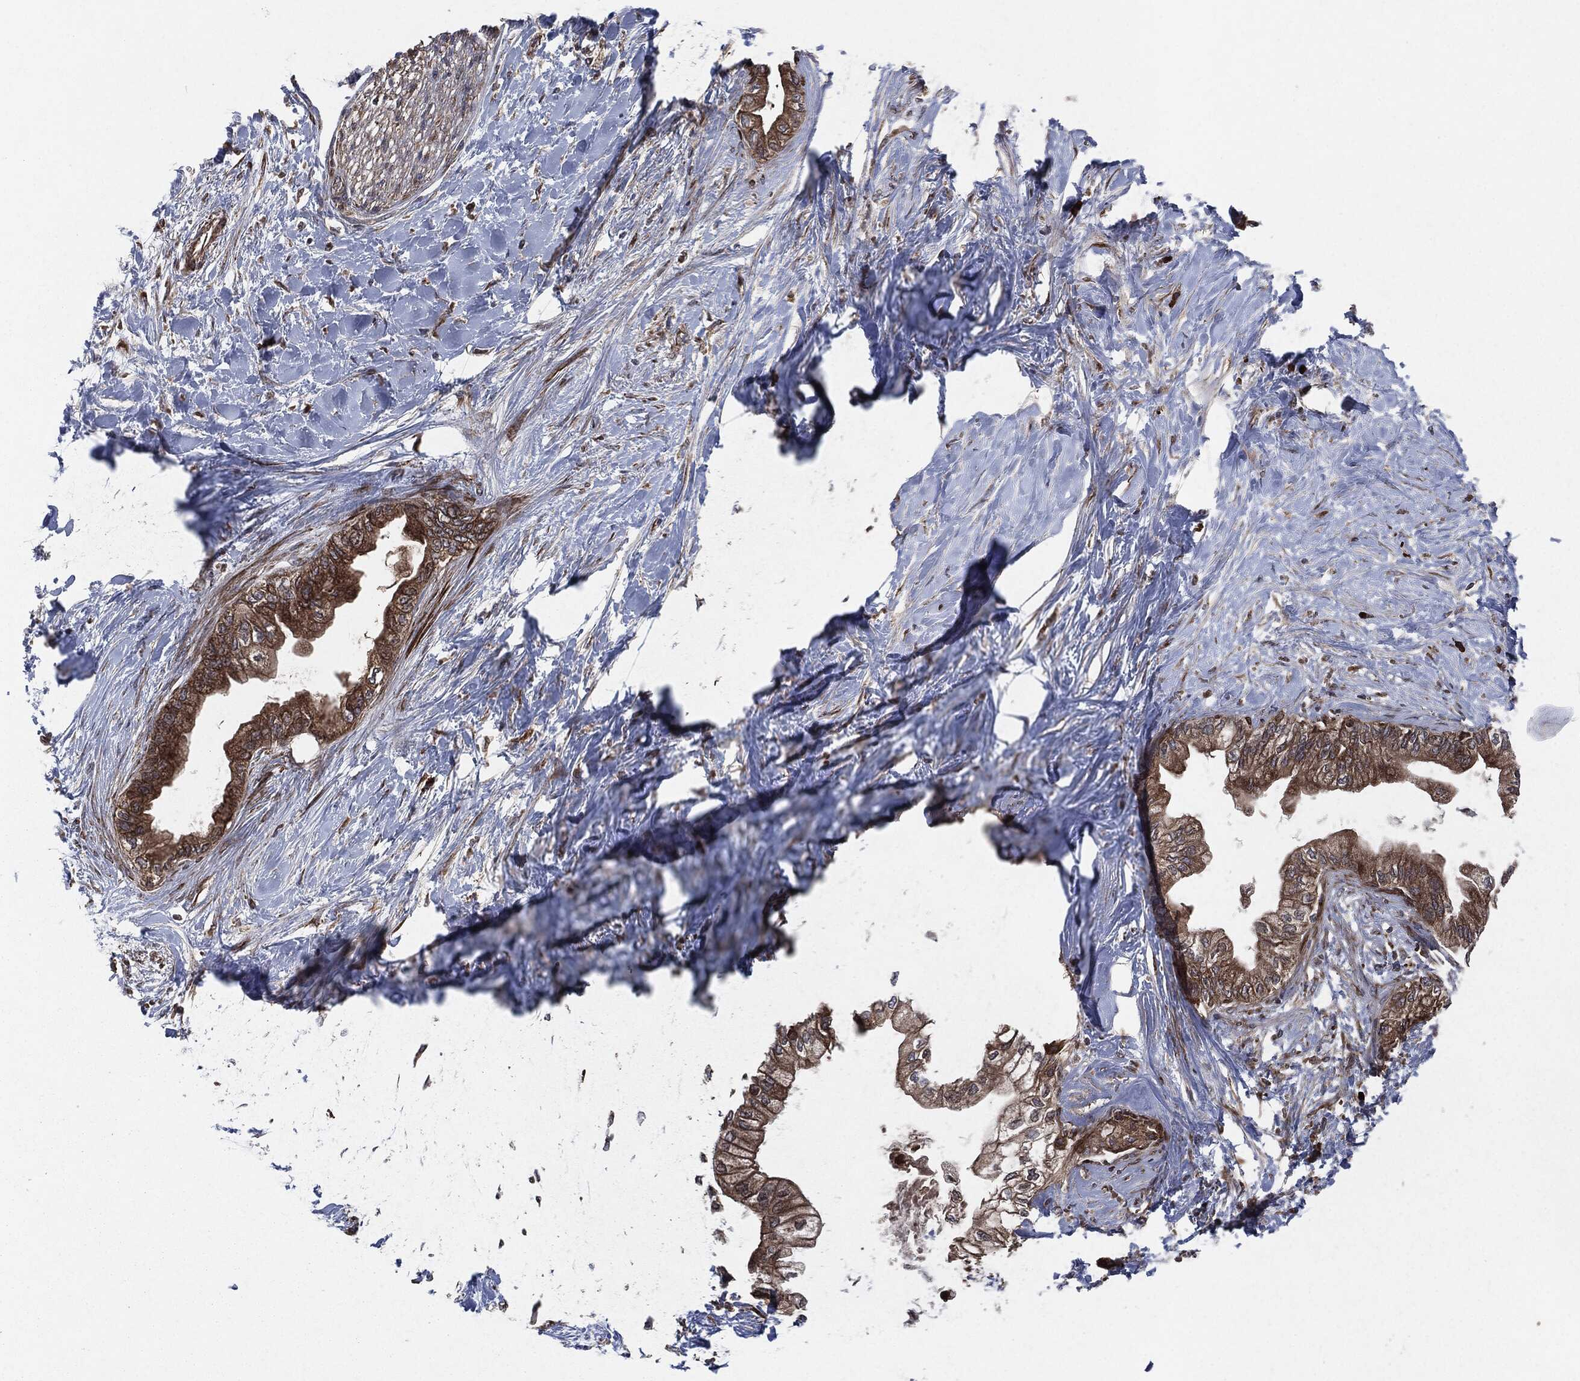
{"staining": {"intensity": "strong", "quantity": "25%-75%", "location": "cytoplasmic/membranous"}, "tissue": "pancreatic cancer", "cell_type": "Tumor cells", "image_type": "cancer", "snomed": [{"axis": "morphology", "description": "Normal tissue, NOS"}, {"axis": "morphology", "description": "Adenocarcinoma, NOS"}, {"axis": "topography", "description": "Pancreas"}, {"axis": "topography", "description": "Duodenum"}], "caption": "This is a histology image of IHC staining of pancreatic adenocarcinoma, which shows strong expression in the cytoplasmic/membranous of tumor cells.", "gene": "RAF1", "patient": {"sex": "female", "age": 60}}